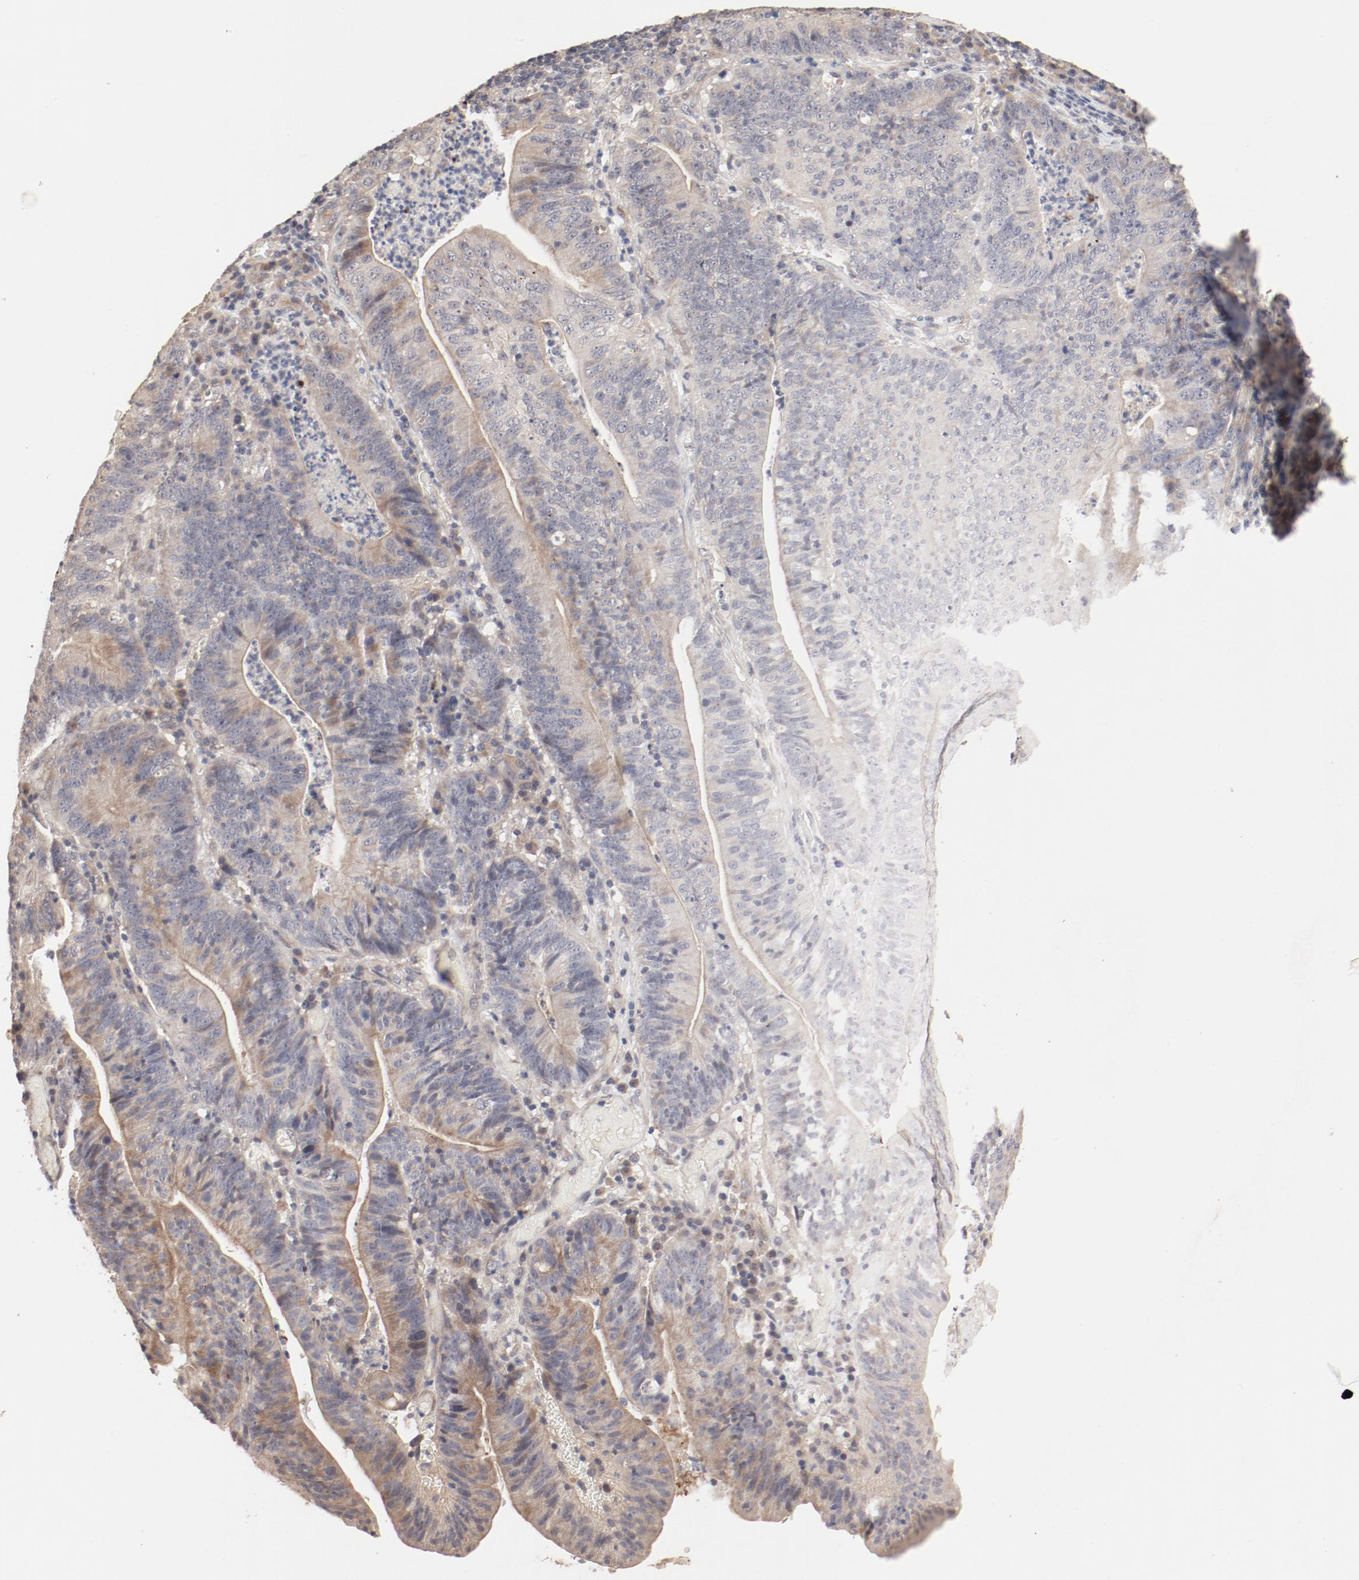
{"staining": {"intensity": "moderate", "quantity": ">75%", "location": "cytoplasmic/membranous"}, "tissue": "stomach cancer", "cell_type": "Tumor cells", "image_type": "cancer", "snomed": [{"axis": "morphology", "description": "Adenocarcinoma, NOS"}, {"axis": "topography", "description": "Stomach, lower"}], "caption": "Stomach cancer (adenocarcinoma) tissue exhibits moderate cytoplasmic/membranous positivity in approximately >75% of tumor cells", "gene": "IL3RA", "patient": {"sex": "female", "age": 86}}